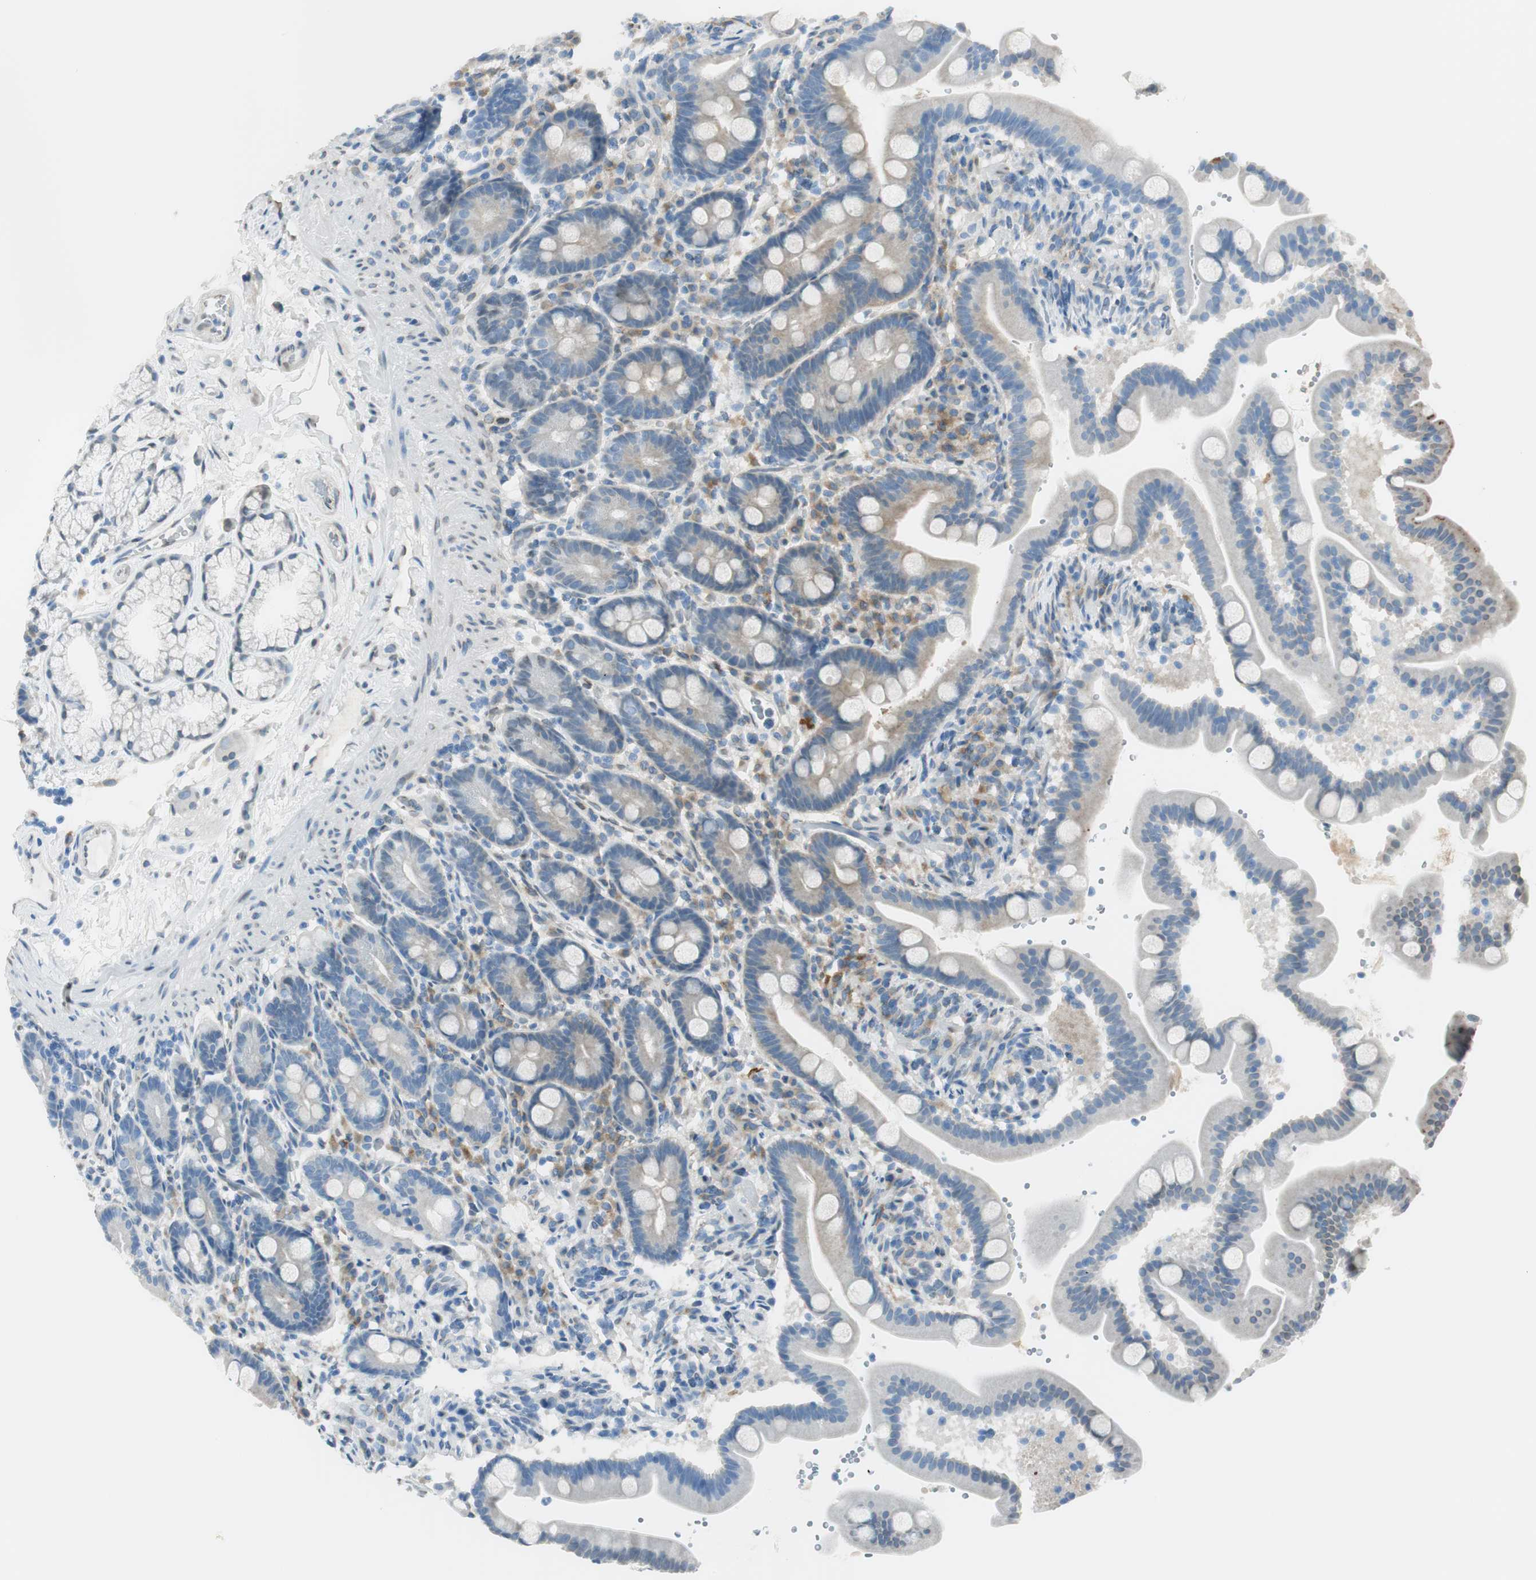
{"staining": {"intensity": "weak", "quantity": "<25%", "location": "cytoplasmic/membranous"}, "tissue": "duodenum", "cell_type": "Glandular cells", "image_type": "normal", "snomed": [{"axis": "morphology", "description": "Normal tissue, NOS"}, {"axis": "topography", "description": "Duodenum"}], "caption": "An image of duodenum stained for a protein displays no brown staining in glandular cells.", "gene": "TMEM260", "patient": {"sex": "male", "age": 54}}